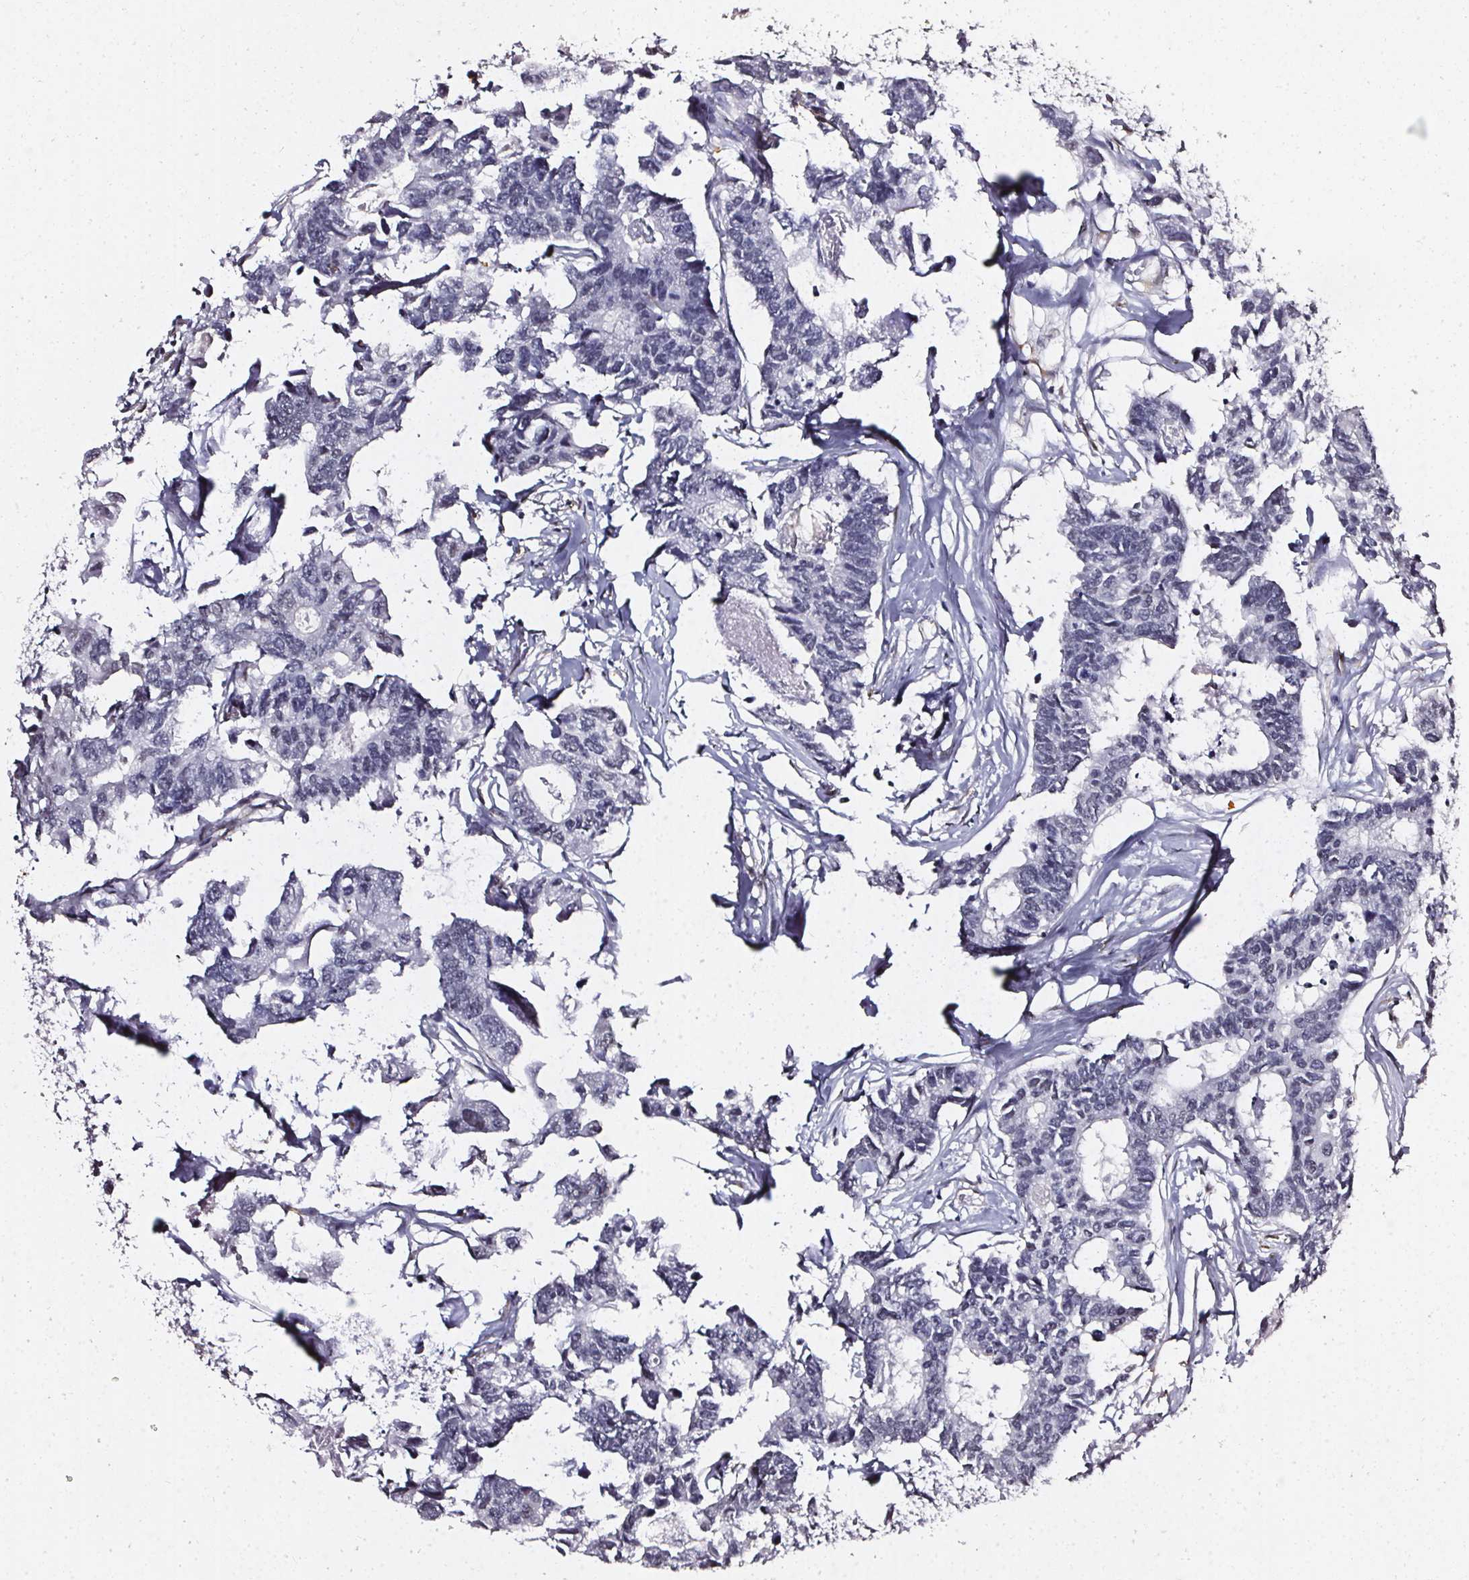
{"staining": {"intensity": "negative", "quantity": "none", "location": "none"}, "tissue": "colorectal cancer", "cell_type": "Tumor cells", "image_type": "cancer", "snomed": [{"axis": "morphology", "description": "Adenocarcinoma, NOS"}, {"axis": "topography", "description": "Rectum"}], "caption": "An immunohistochemistry histopathology image of colorectal cancer (adenocarcinoma) is shown. There is no staining in tumor cells of colorectal cancer (adenocarcinoma). The staining is performed using DAB brown chromogen with nuclei counter-stained in using hematoxylin.", "gene": "GP6", "patient": {"sex": "male", "age": 57}}